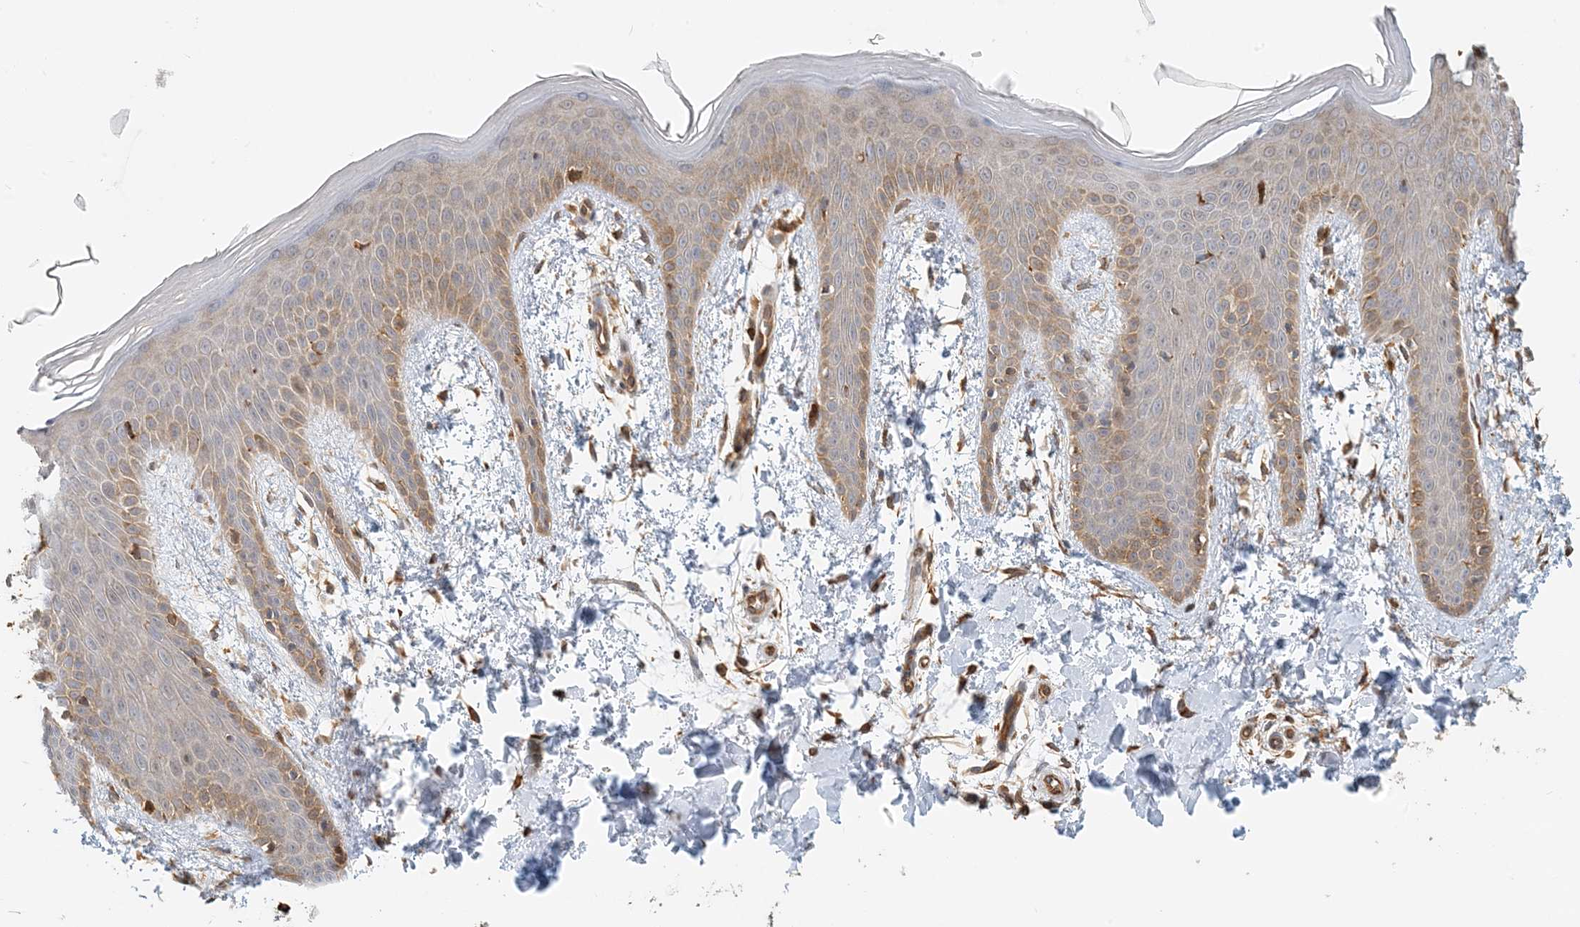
{"staining": {"intensity": "moderate", "quantity": ">75%", "location": "cytoplasmic/membranous"}, "tissue": "skin", "cell_type": "Fibroblasts", "image_type": "normal", "snomed": [{"axis": "morphology", "description": "Normal tissue, NOS"}, {"axis": "topography", "description": "Skin"}], "caption": "This image demonstrates IHC staining of normal human skin, with medium moderate cytoplasmic/membranous staining in approximately >75% of fibroblasts.", "gene": "HNMT", "patient": {"sex": "male", "age": 36}}